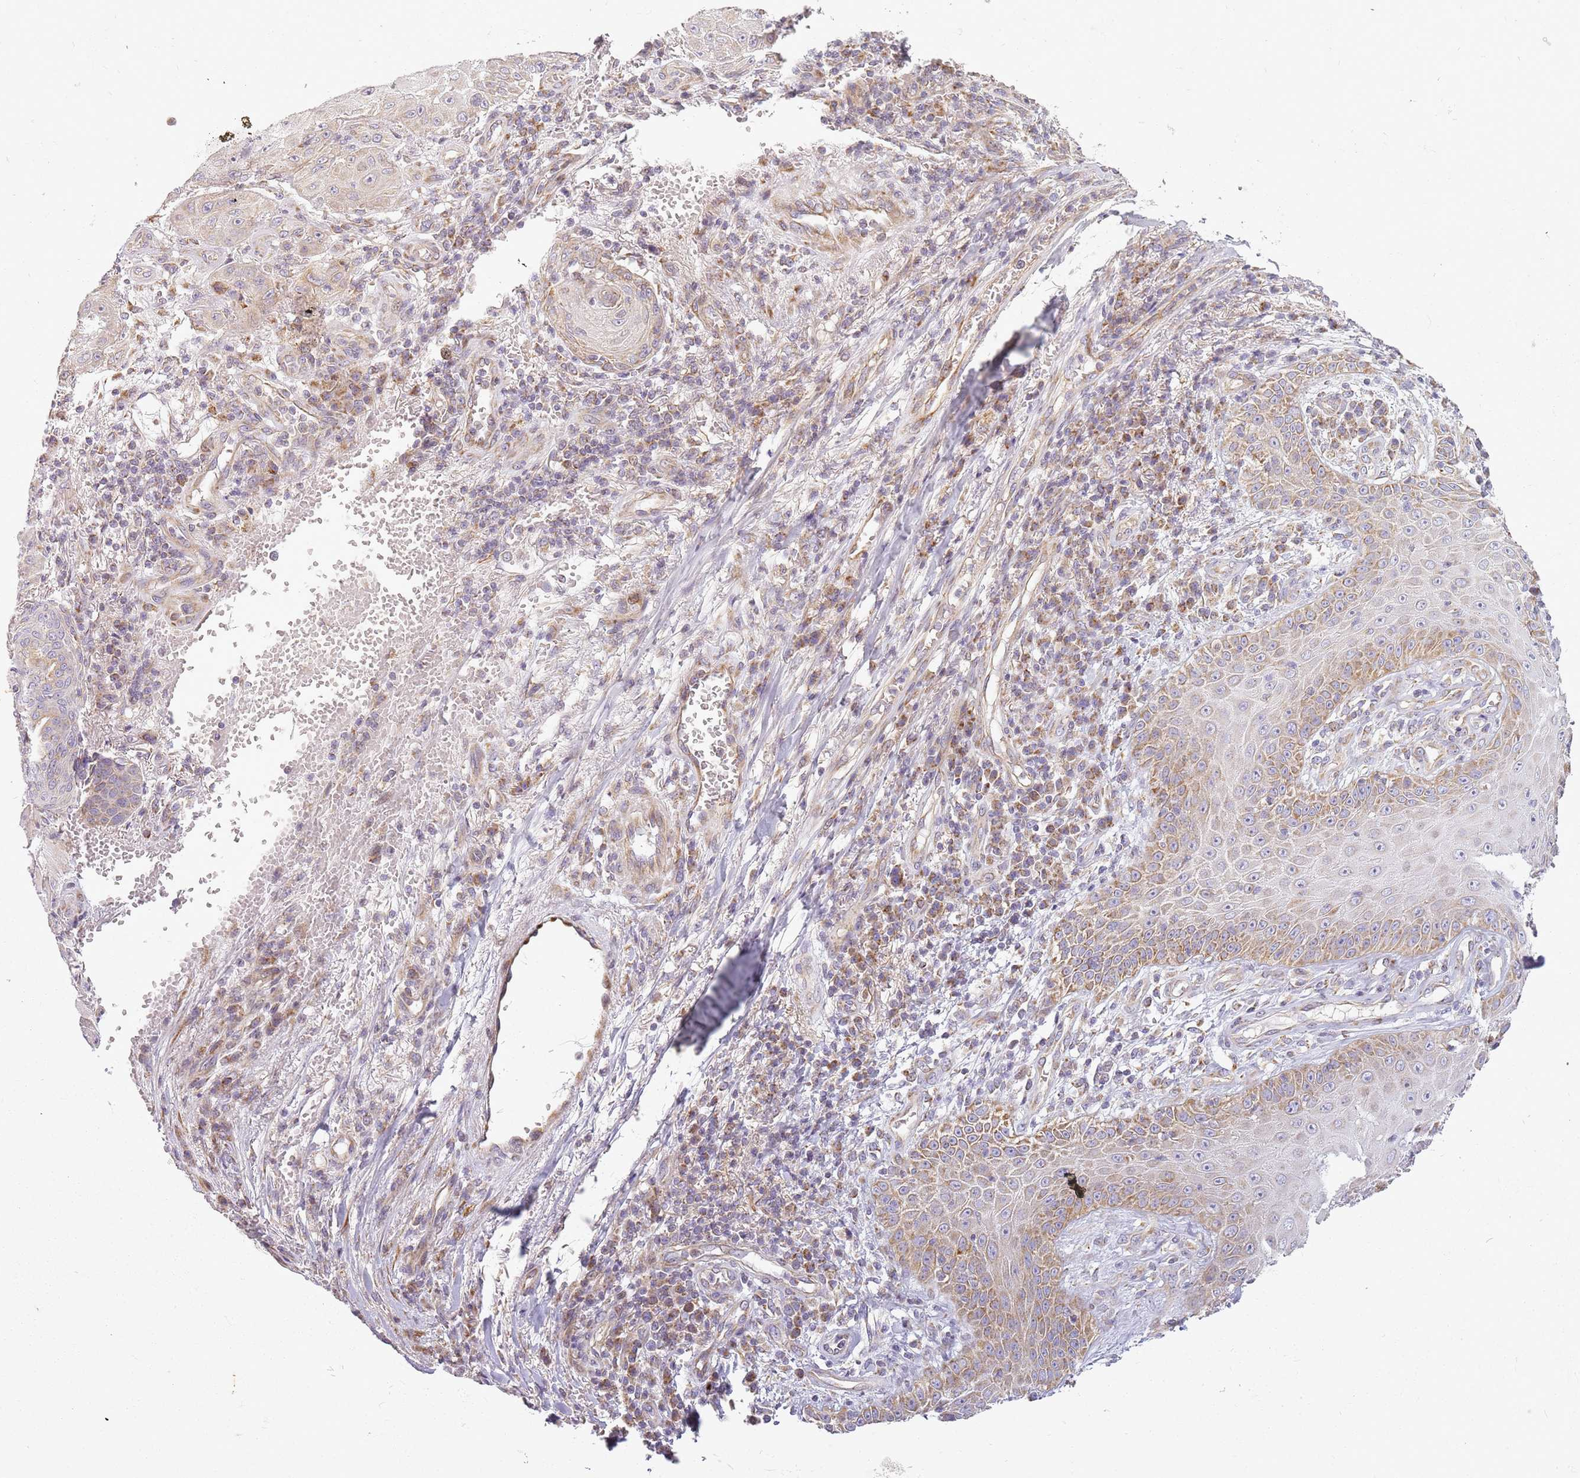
{"staining": {"intensity": "weak", "quantity": "25%-75%", "location": "cytoplasmic/membranous"}, "tissue": "skin cancer", "cell_type": "Tumor cells", "image_type": "cancer", "snomed": [{"axis": "morphology", "description": "Squamous cell carcinoma, NOS"}, {"axis": "topography", "description": "Skin"}], "caption": "Skin cancer (squamous cell carcinoma) stained with a brown dye demonstrates weak cytoplasmic/membranous positive expression in about 25%-75% of tumor cells.", "gene": "TMEM200C", "patient": {"sex": "male", "age": 70}}